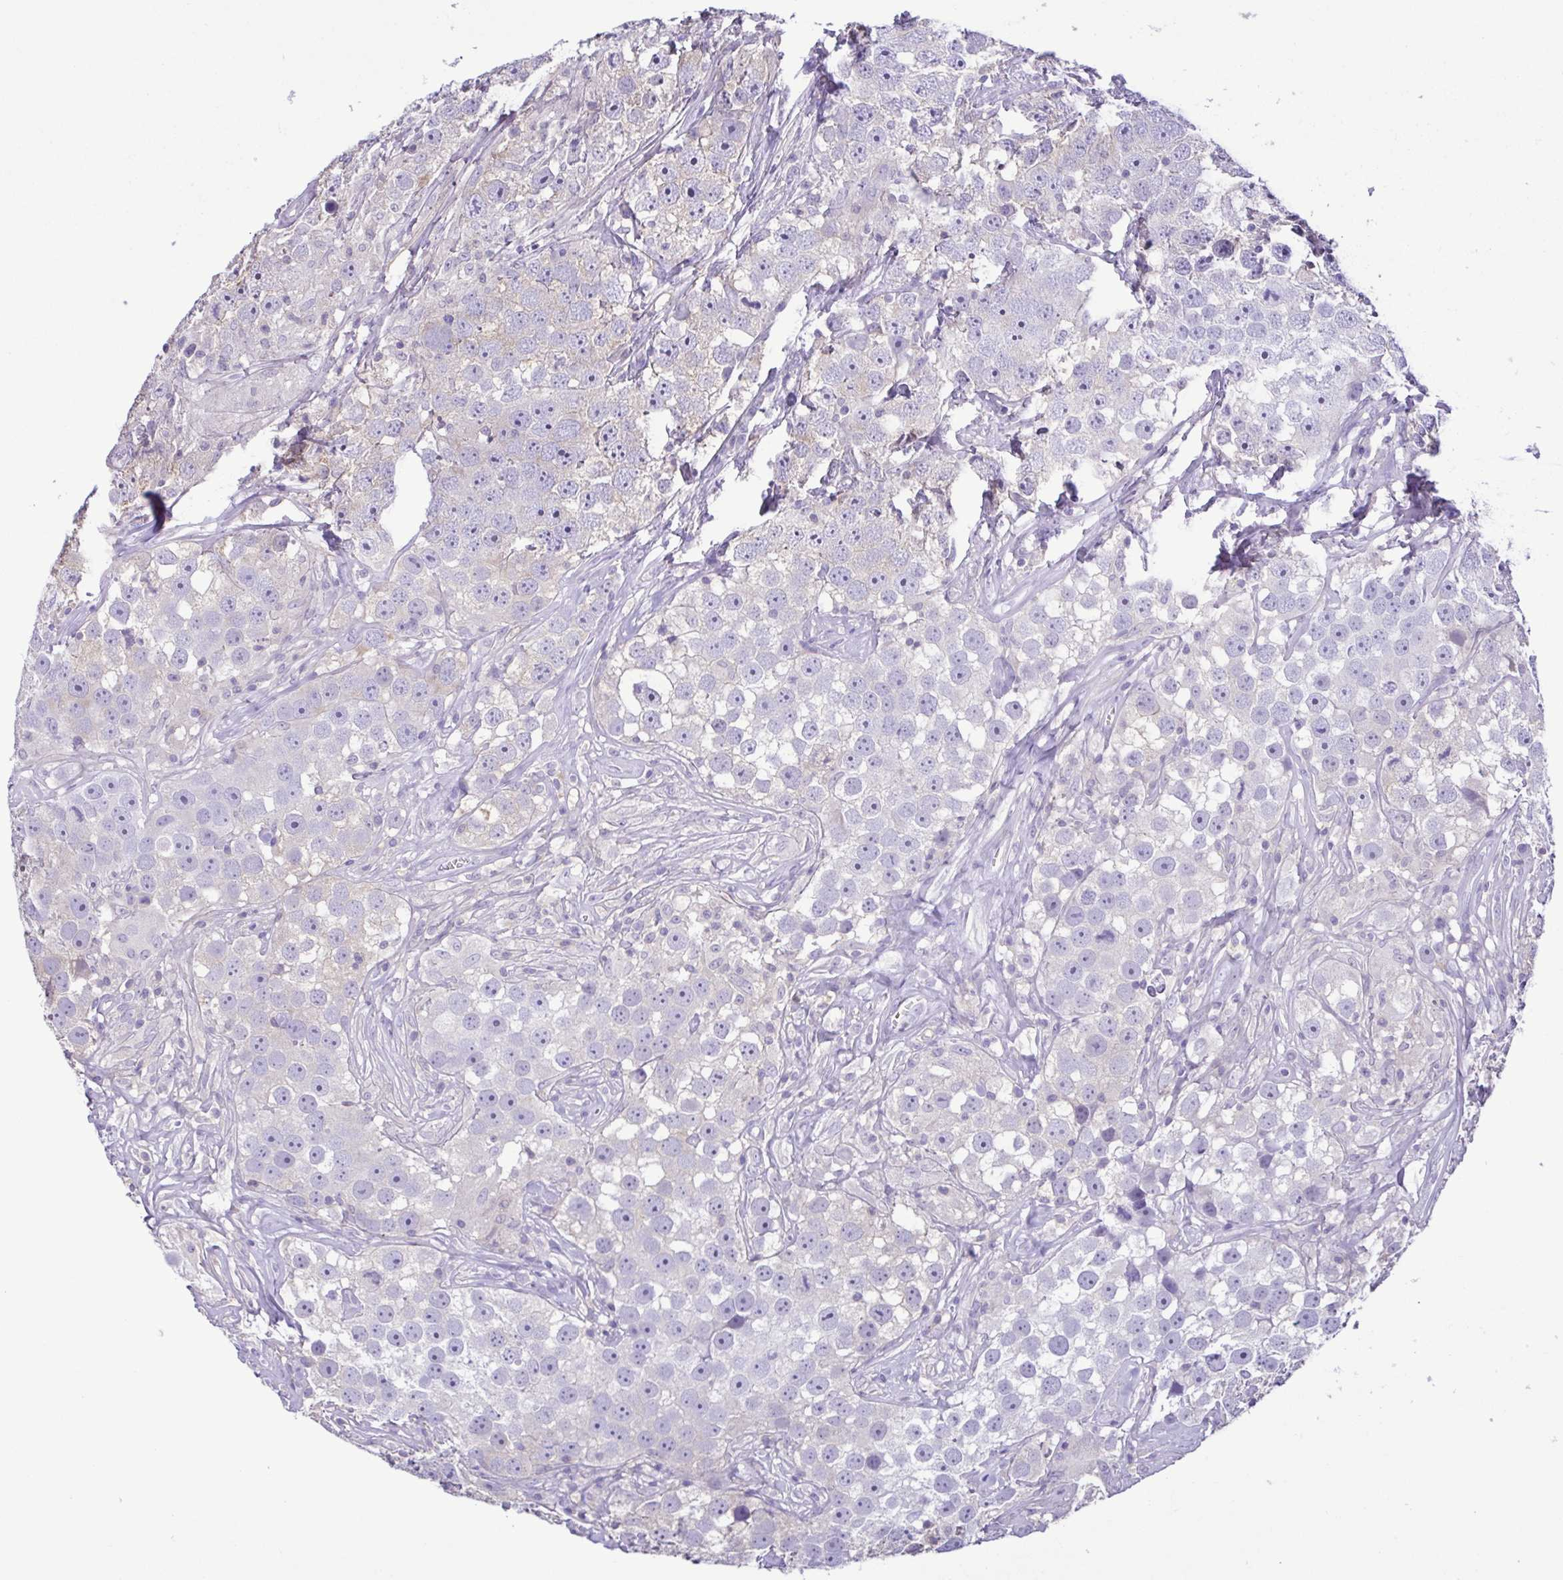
{"staining": {"intensity": "negative", "quantity": "none", "location": "none"}, "tissue": "testis cancer", "cell_type": "Tumor cells", "image_type": "cancer", "snomed": [{"axis": "morphology", "description": "Seminoma, NOS"}, {"axis": "topography", "description": "Testis"}], "caption": "Tumor cells show no significant protein staining in seminoma (testis). The staining is performed using DAB brown chromogen with nuclei counter-stained in using hematoxylin.", "gene": "CYP17A1", "patient": {"sex": "male", "age": 49}}